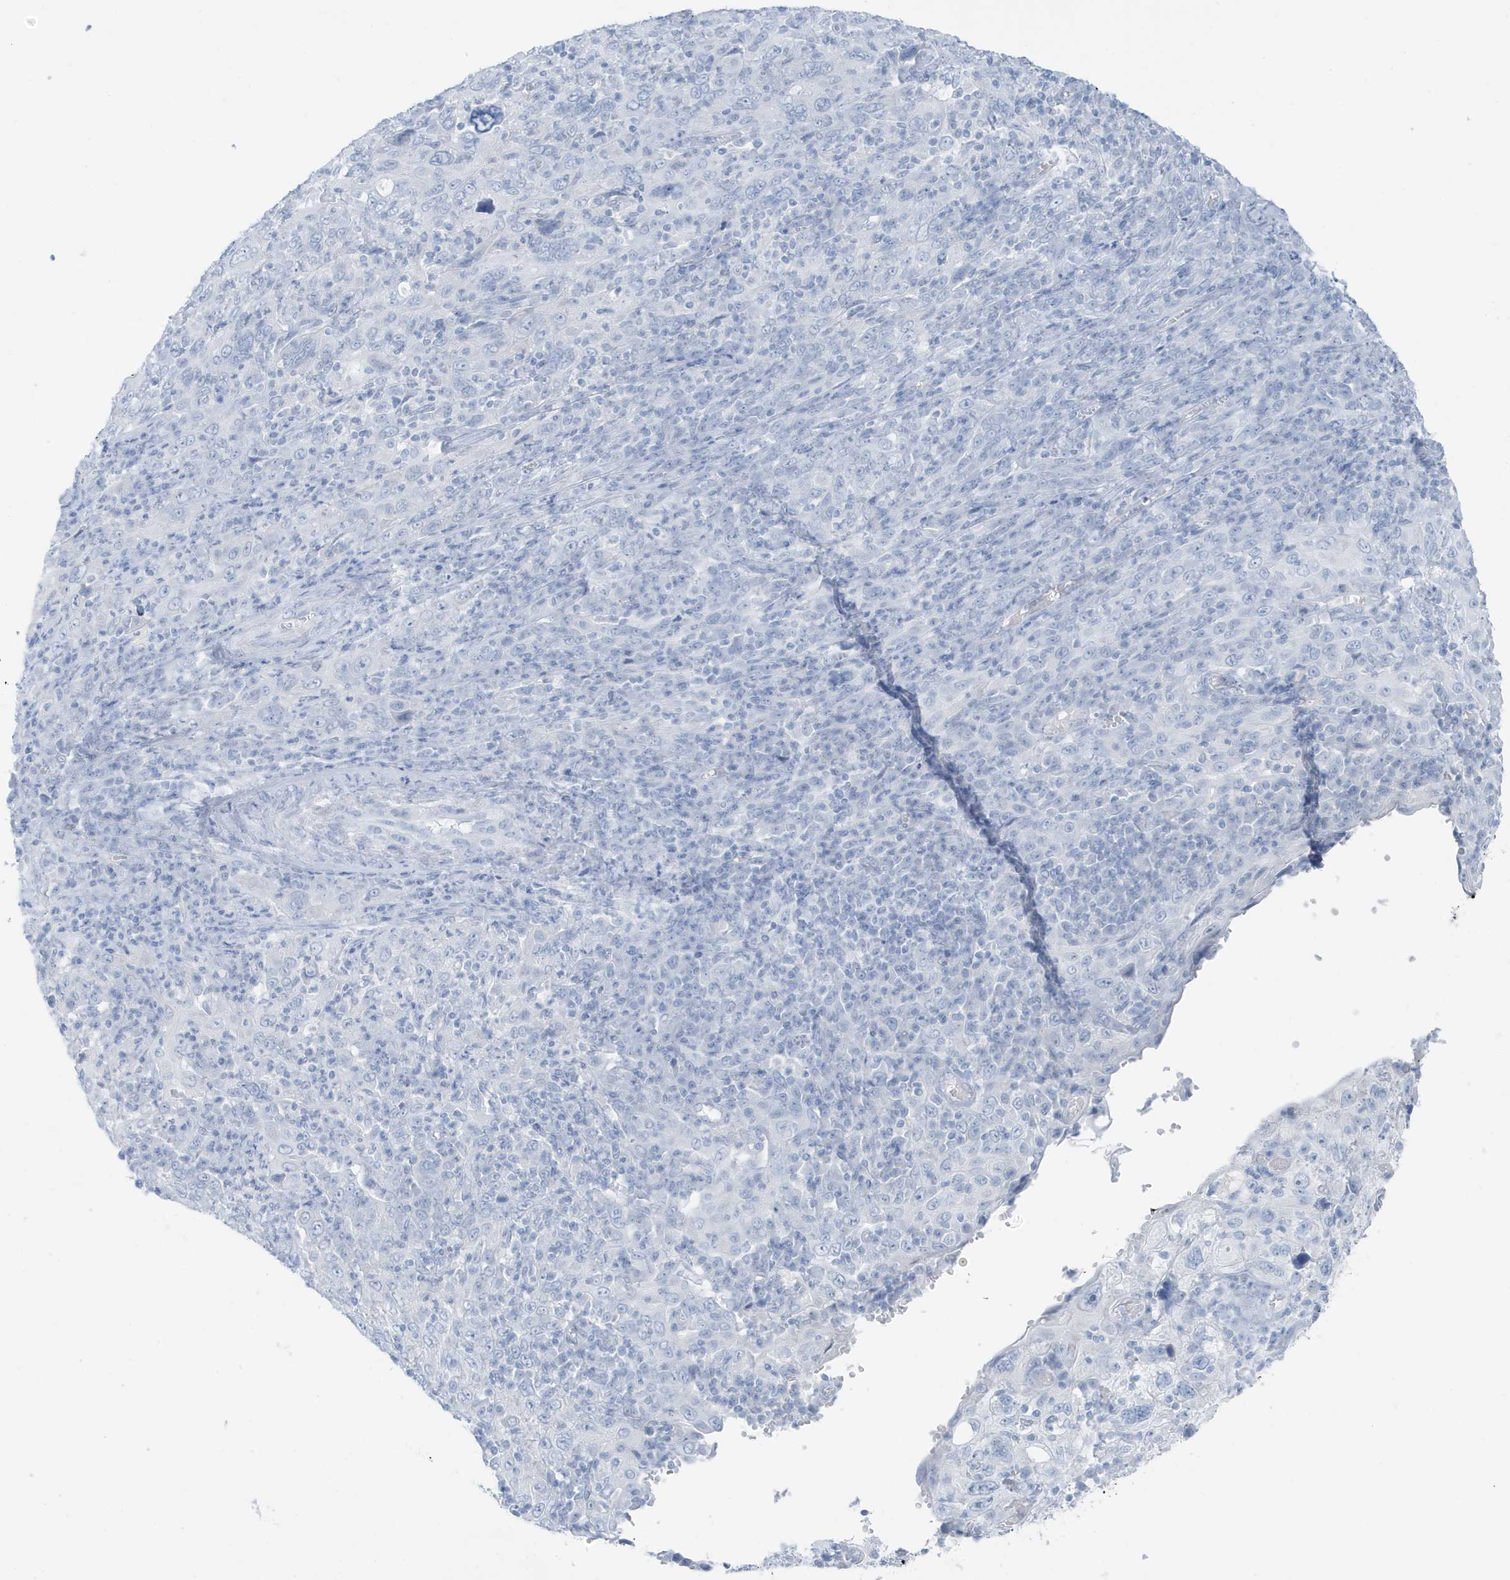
{"staining": {"intensity": "negative", "quantity": "none", "location": "none"}, "tissue": "cervical cancer", "cell_type": "Tumor cells", "image_type": "cancer", "snomed": [{"axis": "morphology", "description": "Squamous cell carcinoma, NOS"}, {"axis": "topography", "description": "Cervix"}], "caption": "High power microscopy histopathology image of an IHC histopathology image of cervical cancer (squamous cell carcinoma), revealing no significant positivity in tumor cells. (Immunohistochemistry (ihc), brightfield microscopy, high magnification).", "gene": "ZFP64", "patient": {"sex": "female", "age": 46}}